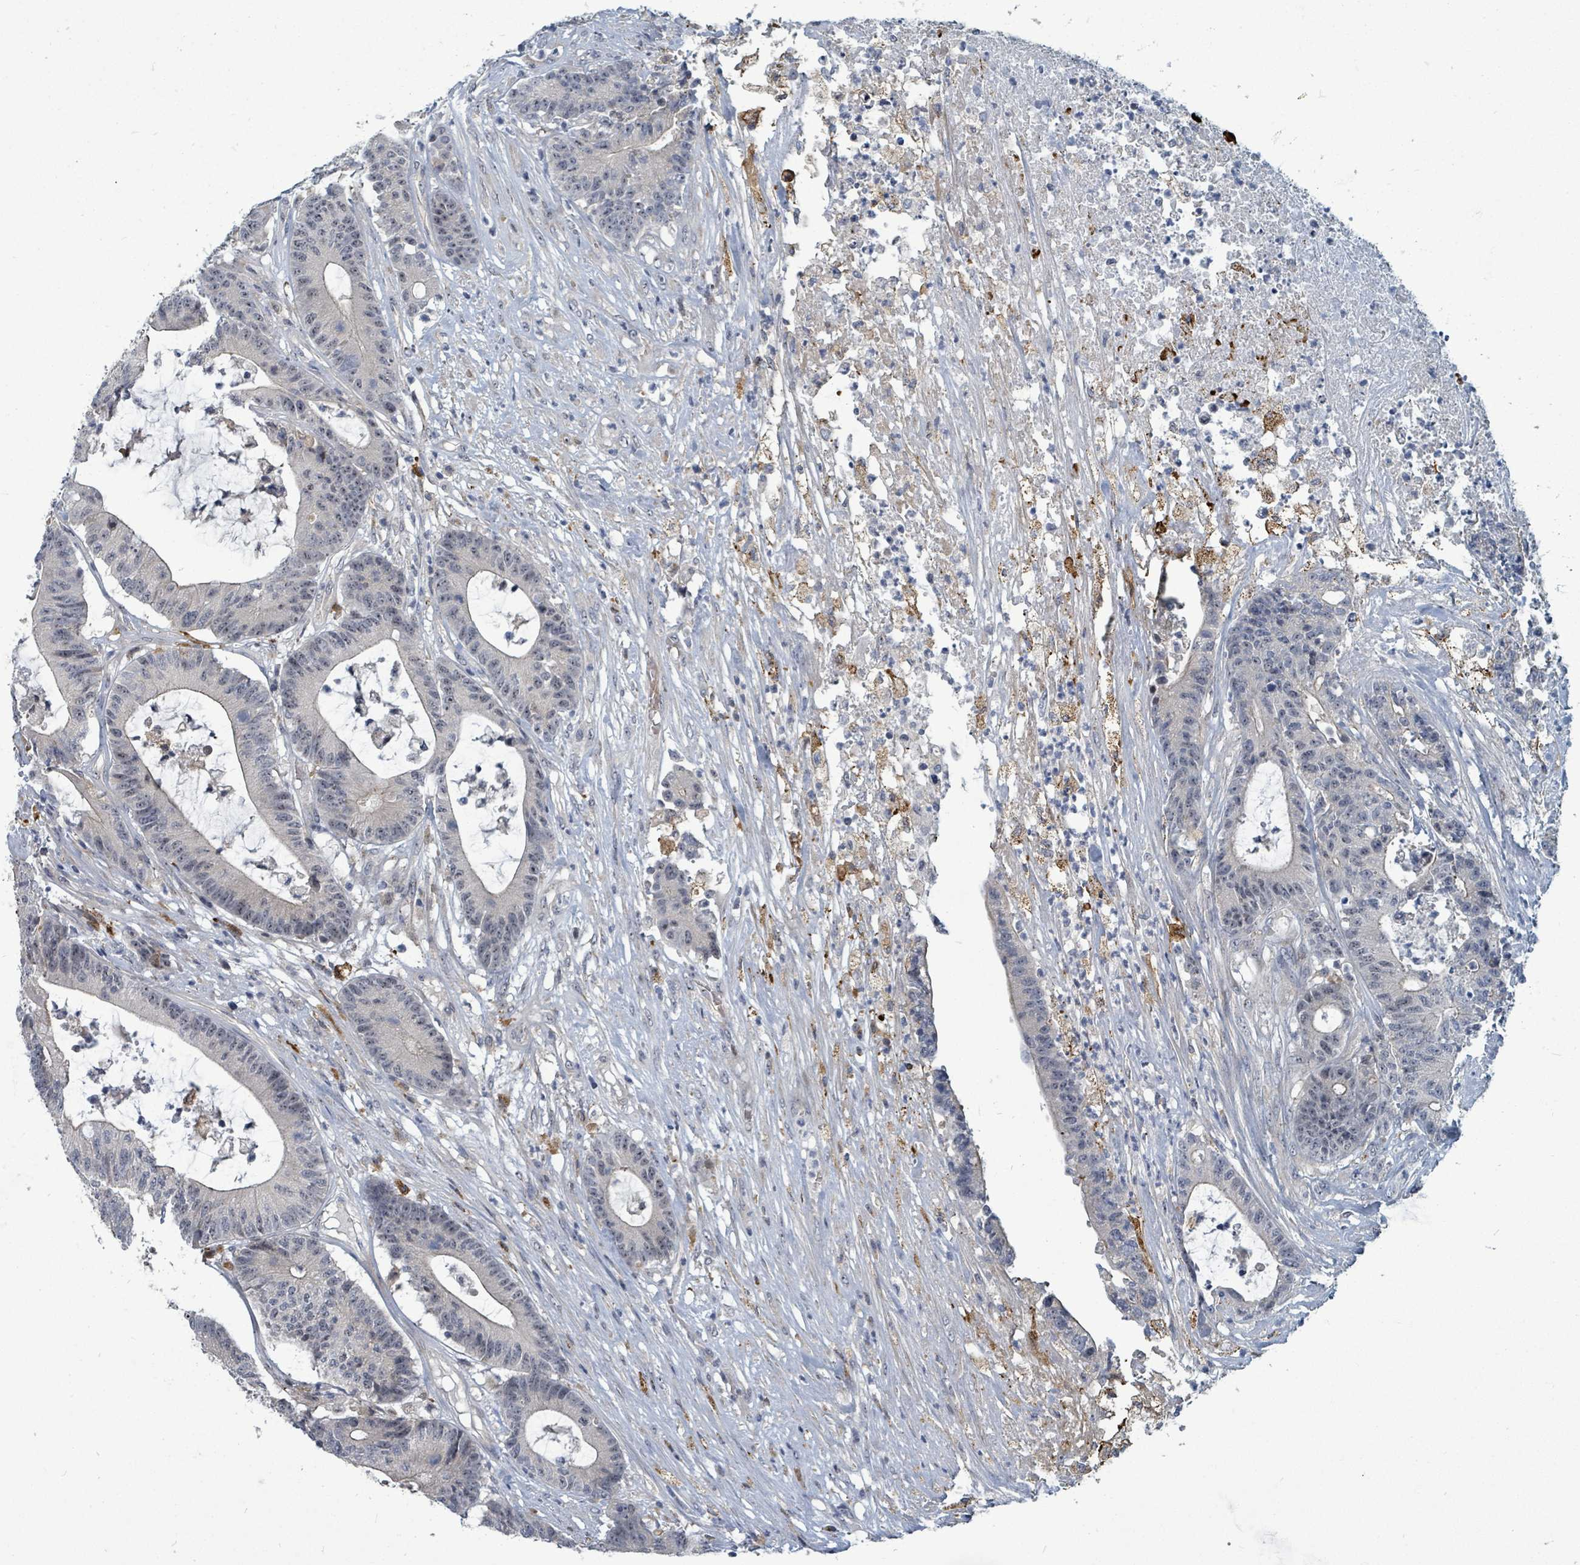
{"staining": {"intensity": "negative", "quantity": "none", "location": "none"}, "tissue": "colorectal cancer", "cell_type": "Tumor cells", "image_type": "cancer", "snomed": [{"axis": "morphology", "description": "Adenocarcinoma, NOS"}, {"axis": "topography", "description": "Colon"}], "caption": "The photomicrograph reveals no staining of tumor cells in colorectal adenocarcinoma.", "gene": "TRDMT1", "patient": {"sex": "female", "age": 84}}